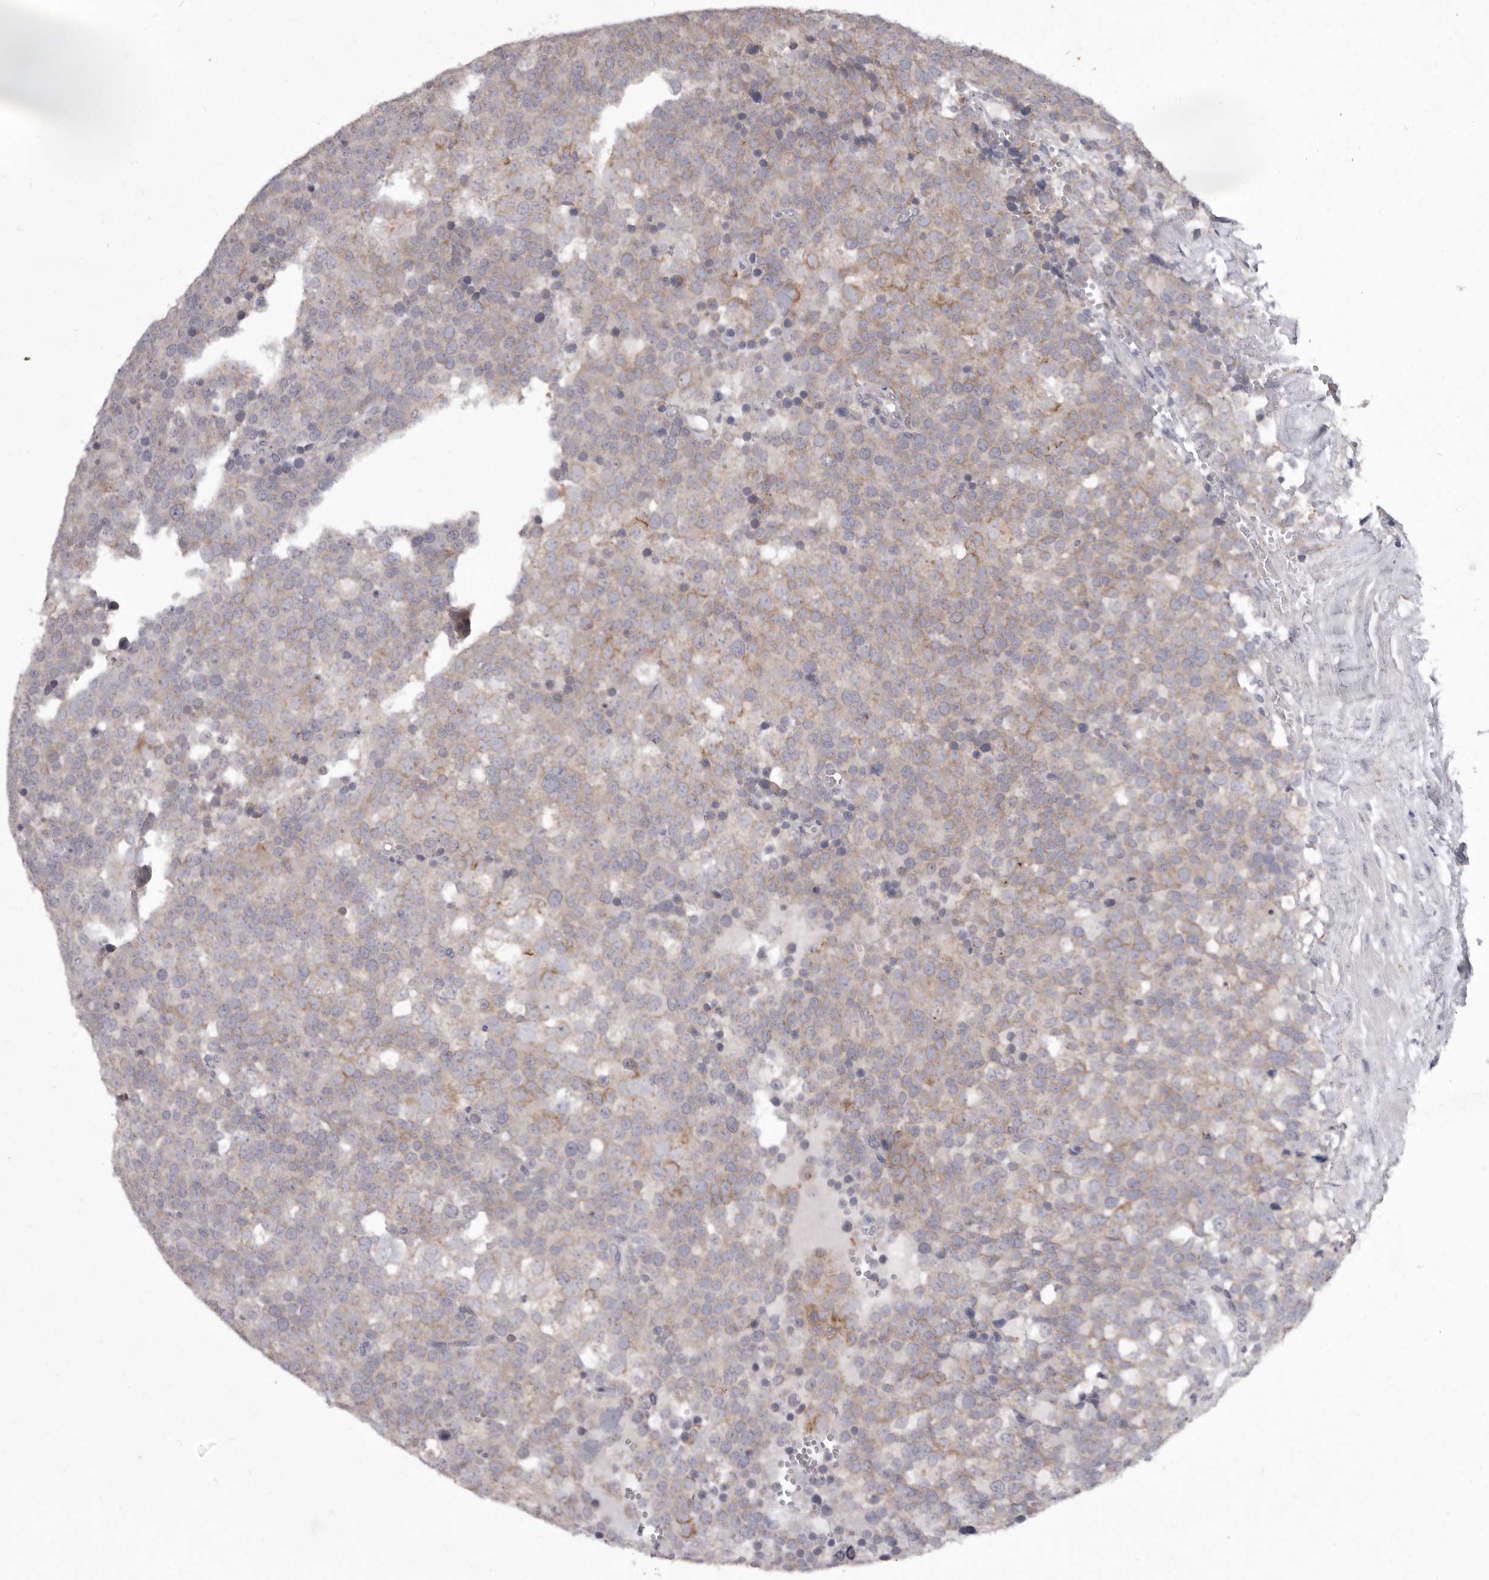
{"staining": {"intensity": "moderate", "quantity": "<25%", "location": "cytoplasmic/membranous"}, "tissue": "testis cancer", "cell_type": "Tumor cells", "image_type": "cancer", "snomed": [{"axis": "morphology", "description": "Seminoma, NOS"}, {"axis": "topography", "description": "Testis"}], "caption": "Human testis cancer (seminoma) stained with a brown dye displays moderate cytoplasmic/membranous positive staining in approximately <25% of tumor cells.", "gene": "P2RX6", "patient": {"sex": "male", "age": 71}}